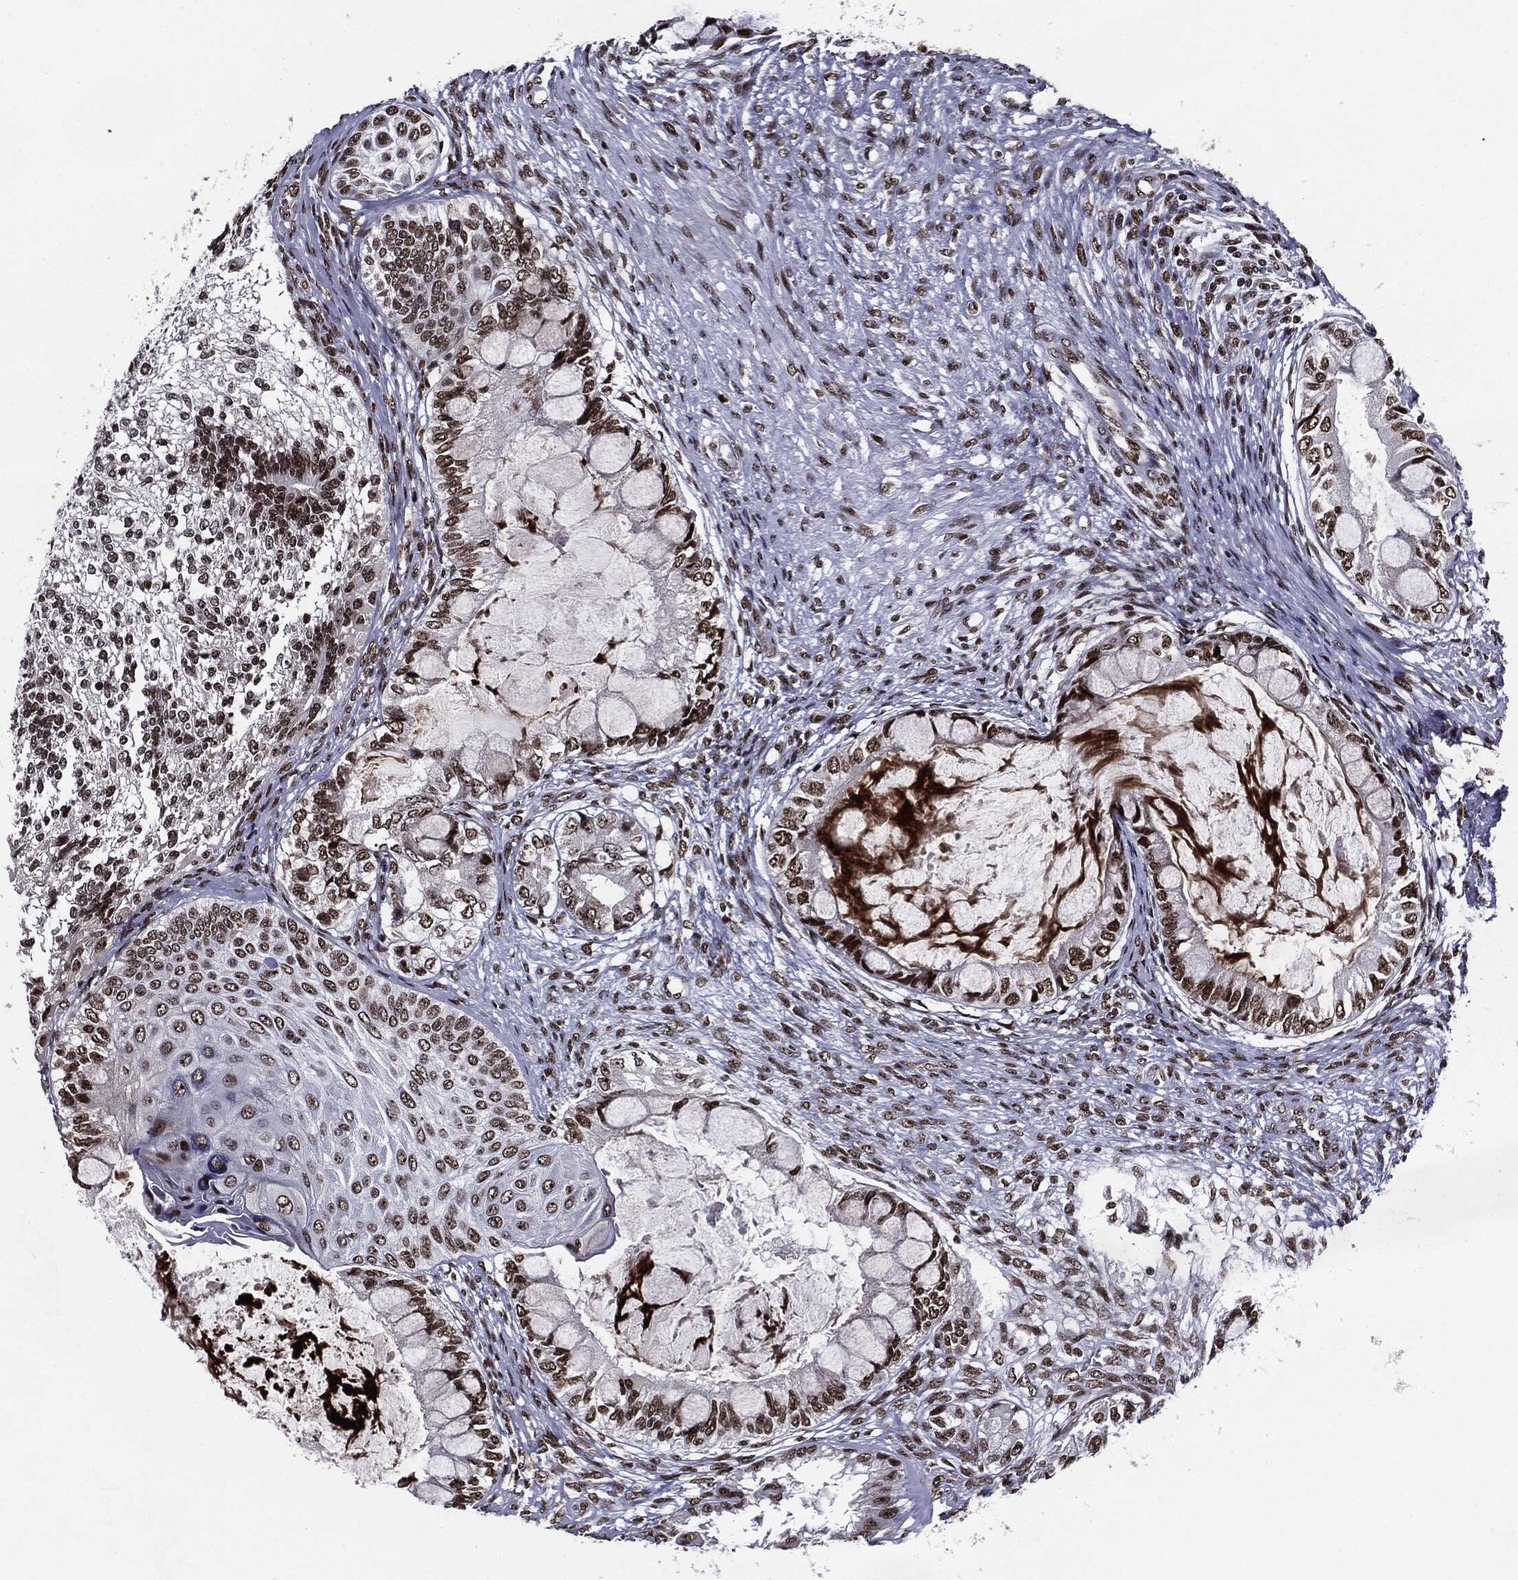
{"staining": {"intensity": "moderate", "quantity": ">75%", "location": "nuclear"}, "tissue": "testis cancer", "cell_type": "Tumor cells", "image_type": "cancer", "snomed": [{"axis": "morphology", "description": "Seminoma, NOS"}, {"axis": "morphology", "description": "Carcinoma, Embryonal, NOS"}, {"axis": "topography", "description": "Testis"}], "caption": "Immunohistochemistry staining of testis cancer, which shows medium levels of moderate nuclear expression in approximately >75% of tumor cells indicating moderate nuclear protein staining. The staining was performed using DAB (brown) for protein detection and nuclei were counterstained in hematoxylin (blue).", "gene": "ZFP91", "patient": {"sex": "male", "age": 41}}